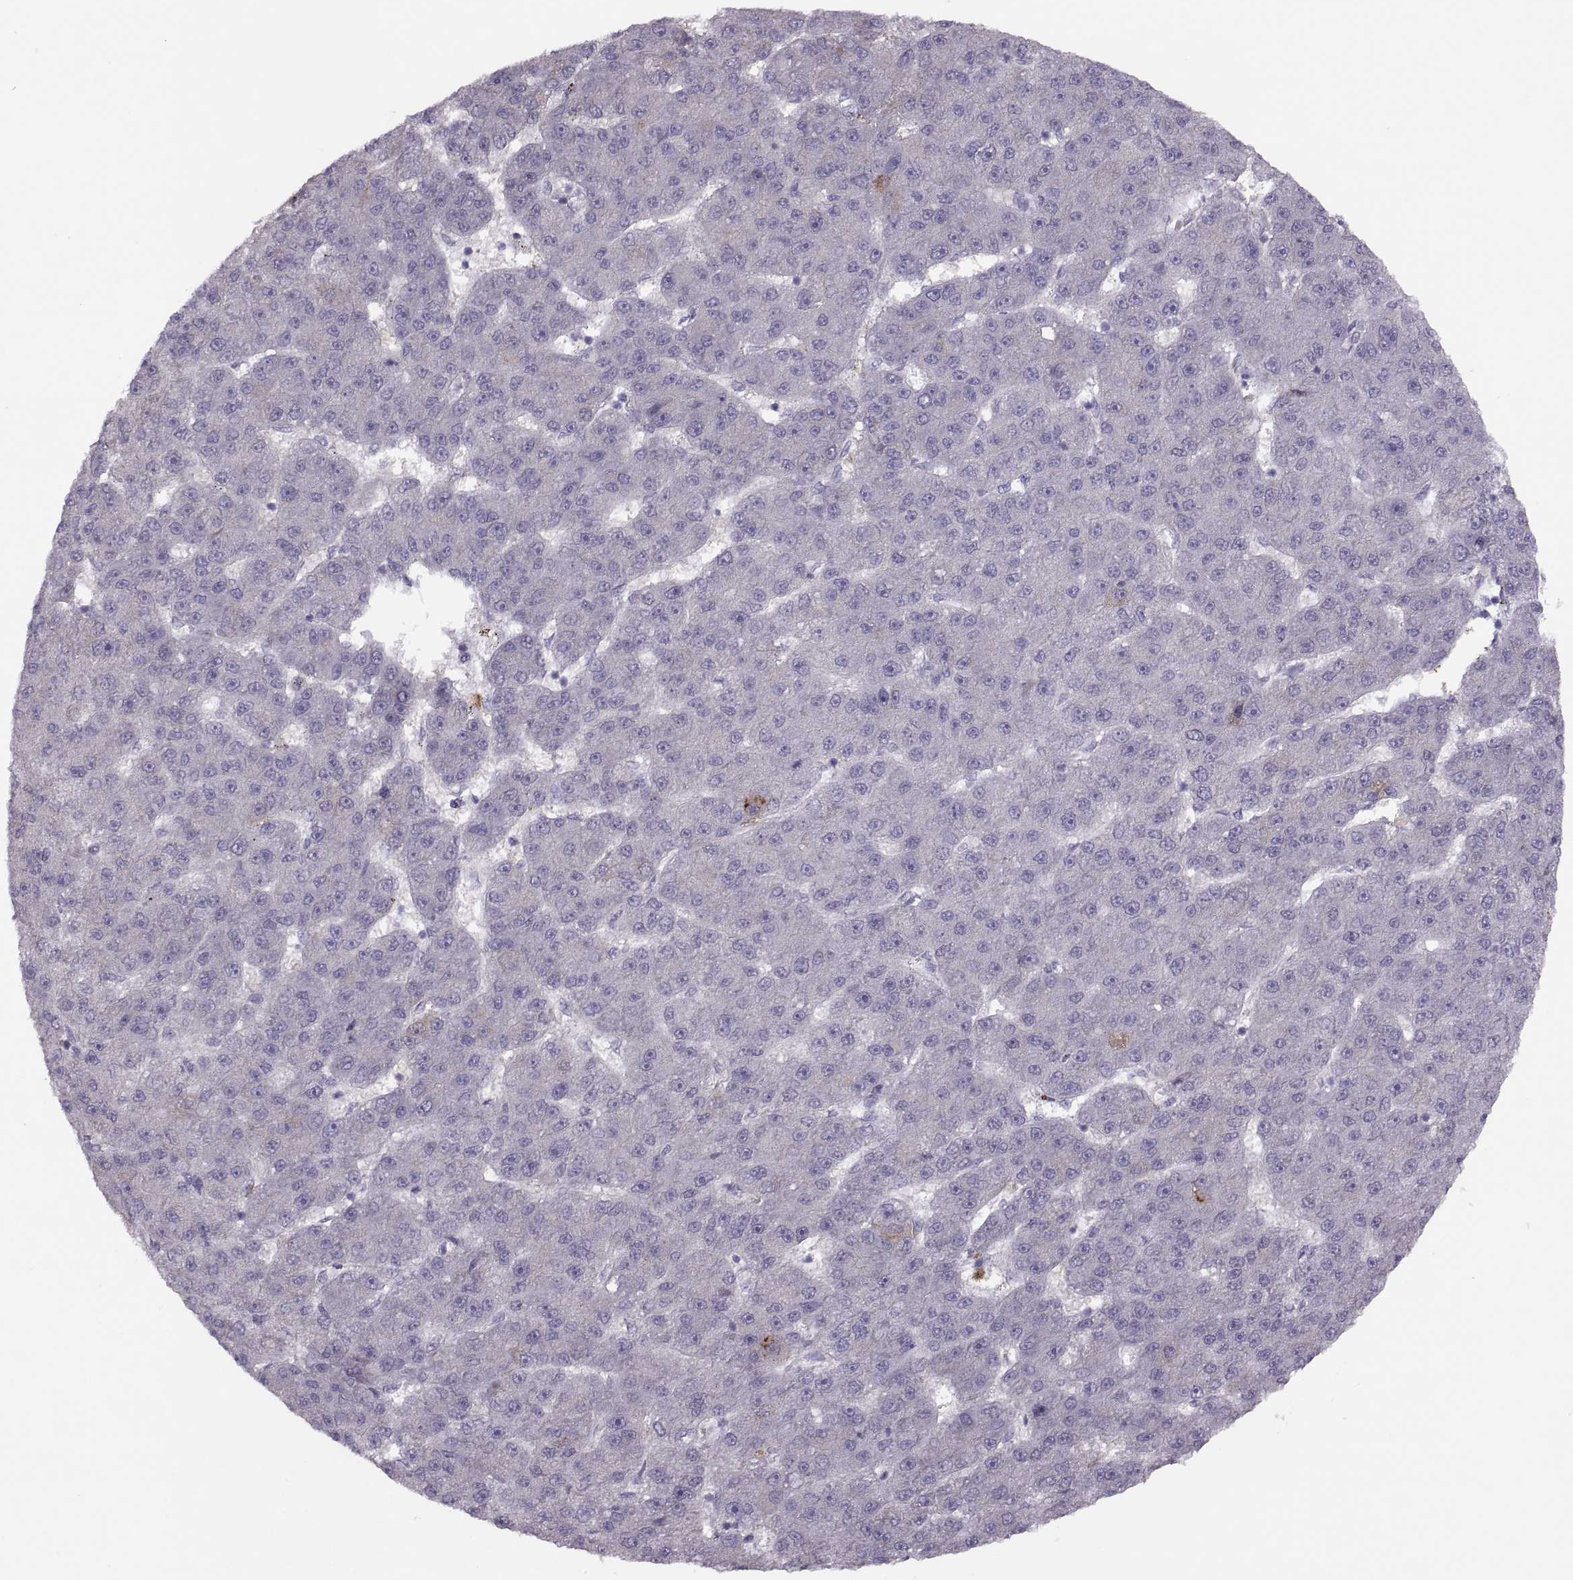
{"staining": {"intensity": "negative", "quantity": "none", "location": "none"}, "tissue": "liver cancer", "cell_type": "Tumor cells", "image_type": "cancer", "snomed": [{"axis": "morphology", "description": "Carcinoma, Hepatocellular, NOS"}, {"axis": "topography", "description": "Liver"}], "caption": "The immunohistochemistry (IHC) photomicrograph has no significant expression in tumor cells of hepatocellular carcinoma (liver) tissue. (Brightfield microscopy of DAB (3,3'-diaminobenzidine) immunohistochemistry at high magnification).", "gene": "H2AP", "patient": {"sex": "male", "age": 67}}